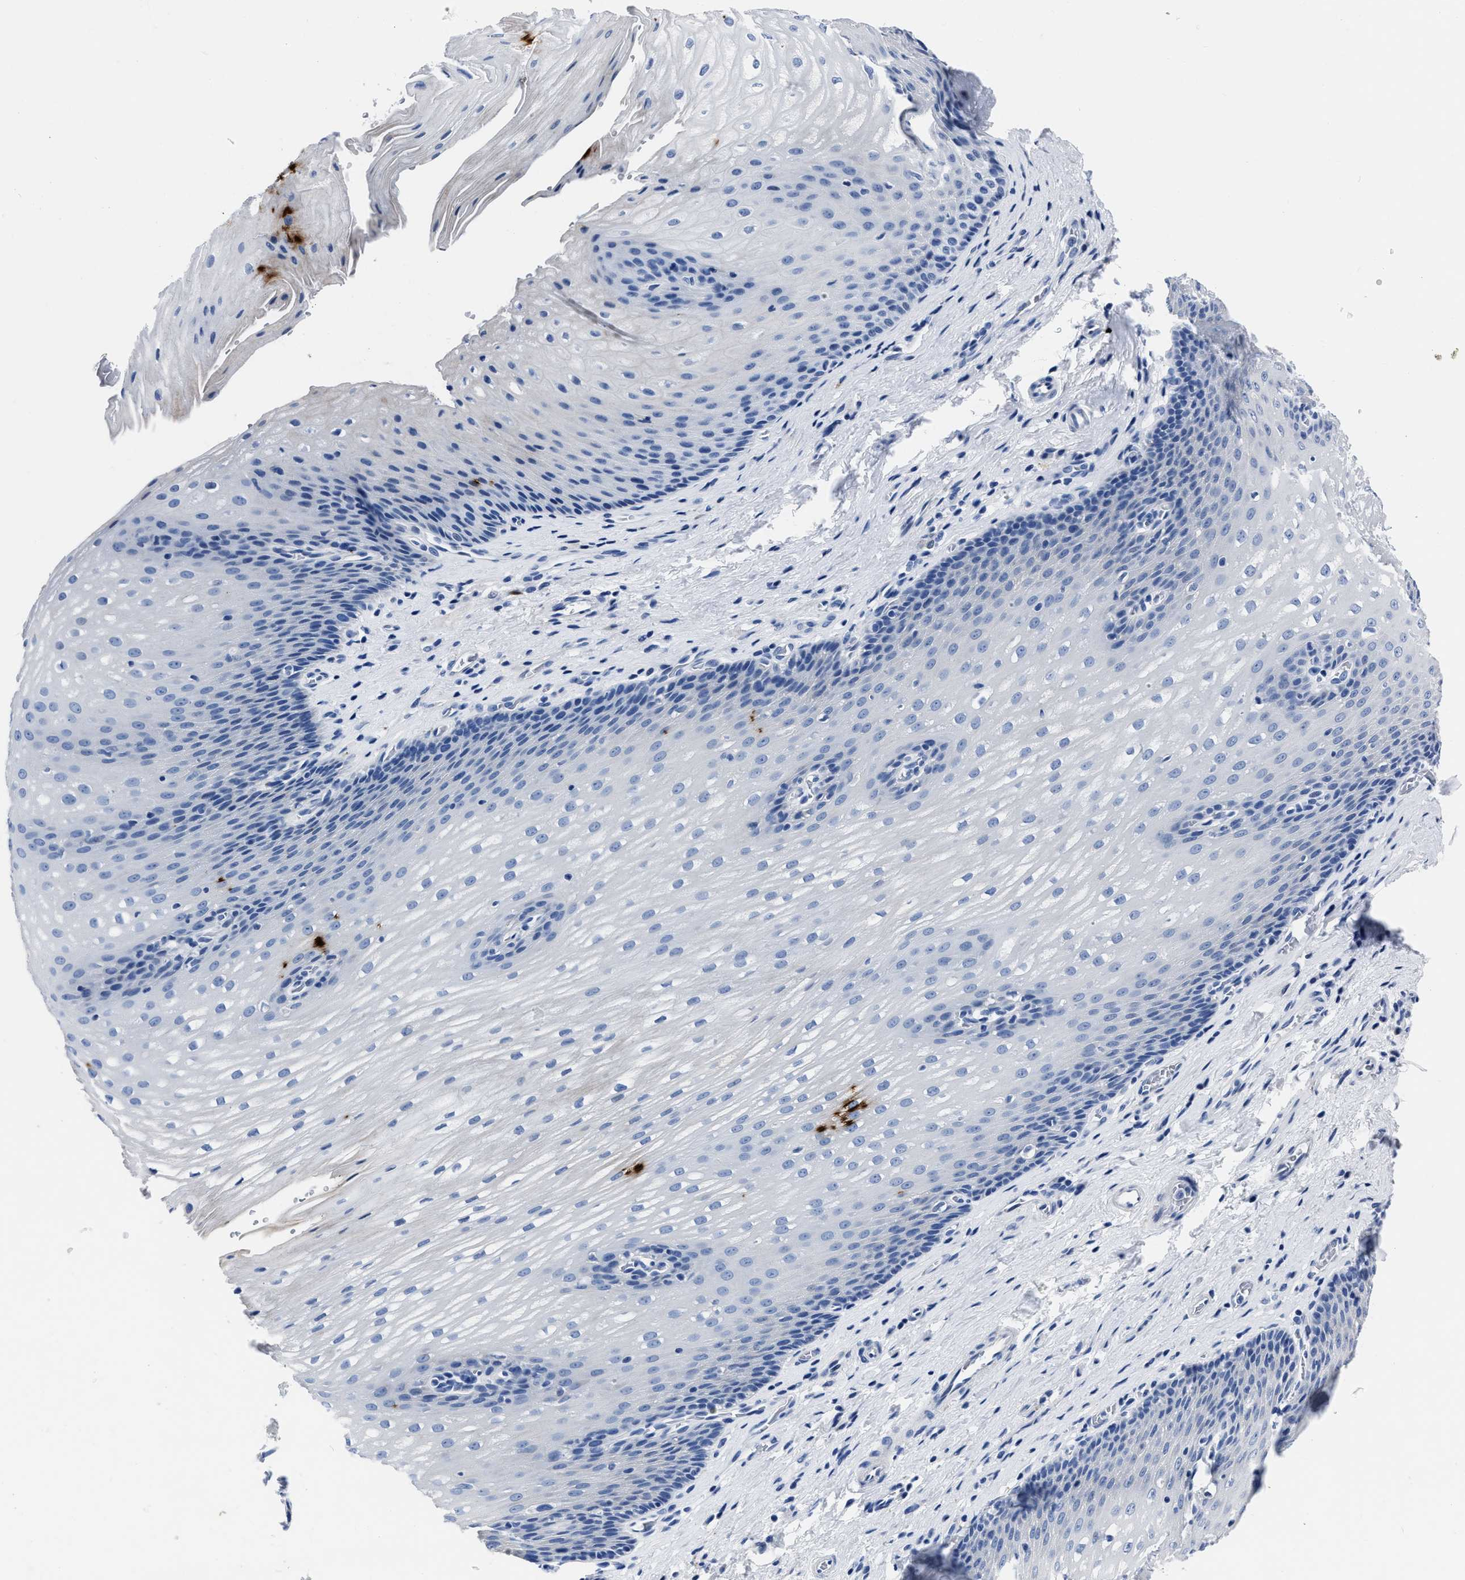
{"staining": {"intensity": "negative", "quantity": "none", "location": "none"}, "tissue": "esophagus", "cell_type": "Squamous epithelial cells", "image_type": "normal", "snomed": [{"axis": "morphology", "description": "Normal tissue, NOS"}, {"axis": "topography", "description": "Esophagus"}], "caption": "IHC photomicrograph of unremarkable human esophagus stained for a protein (brown), which reveals no expression in squamous epithelial cells.", "gene": "MOV10L1", "patient": {"sex": "male", "age": 48}}